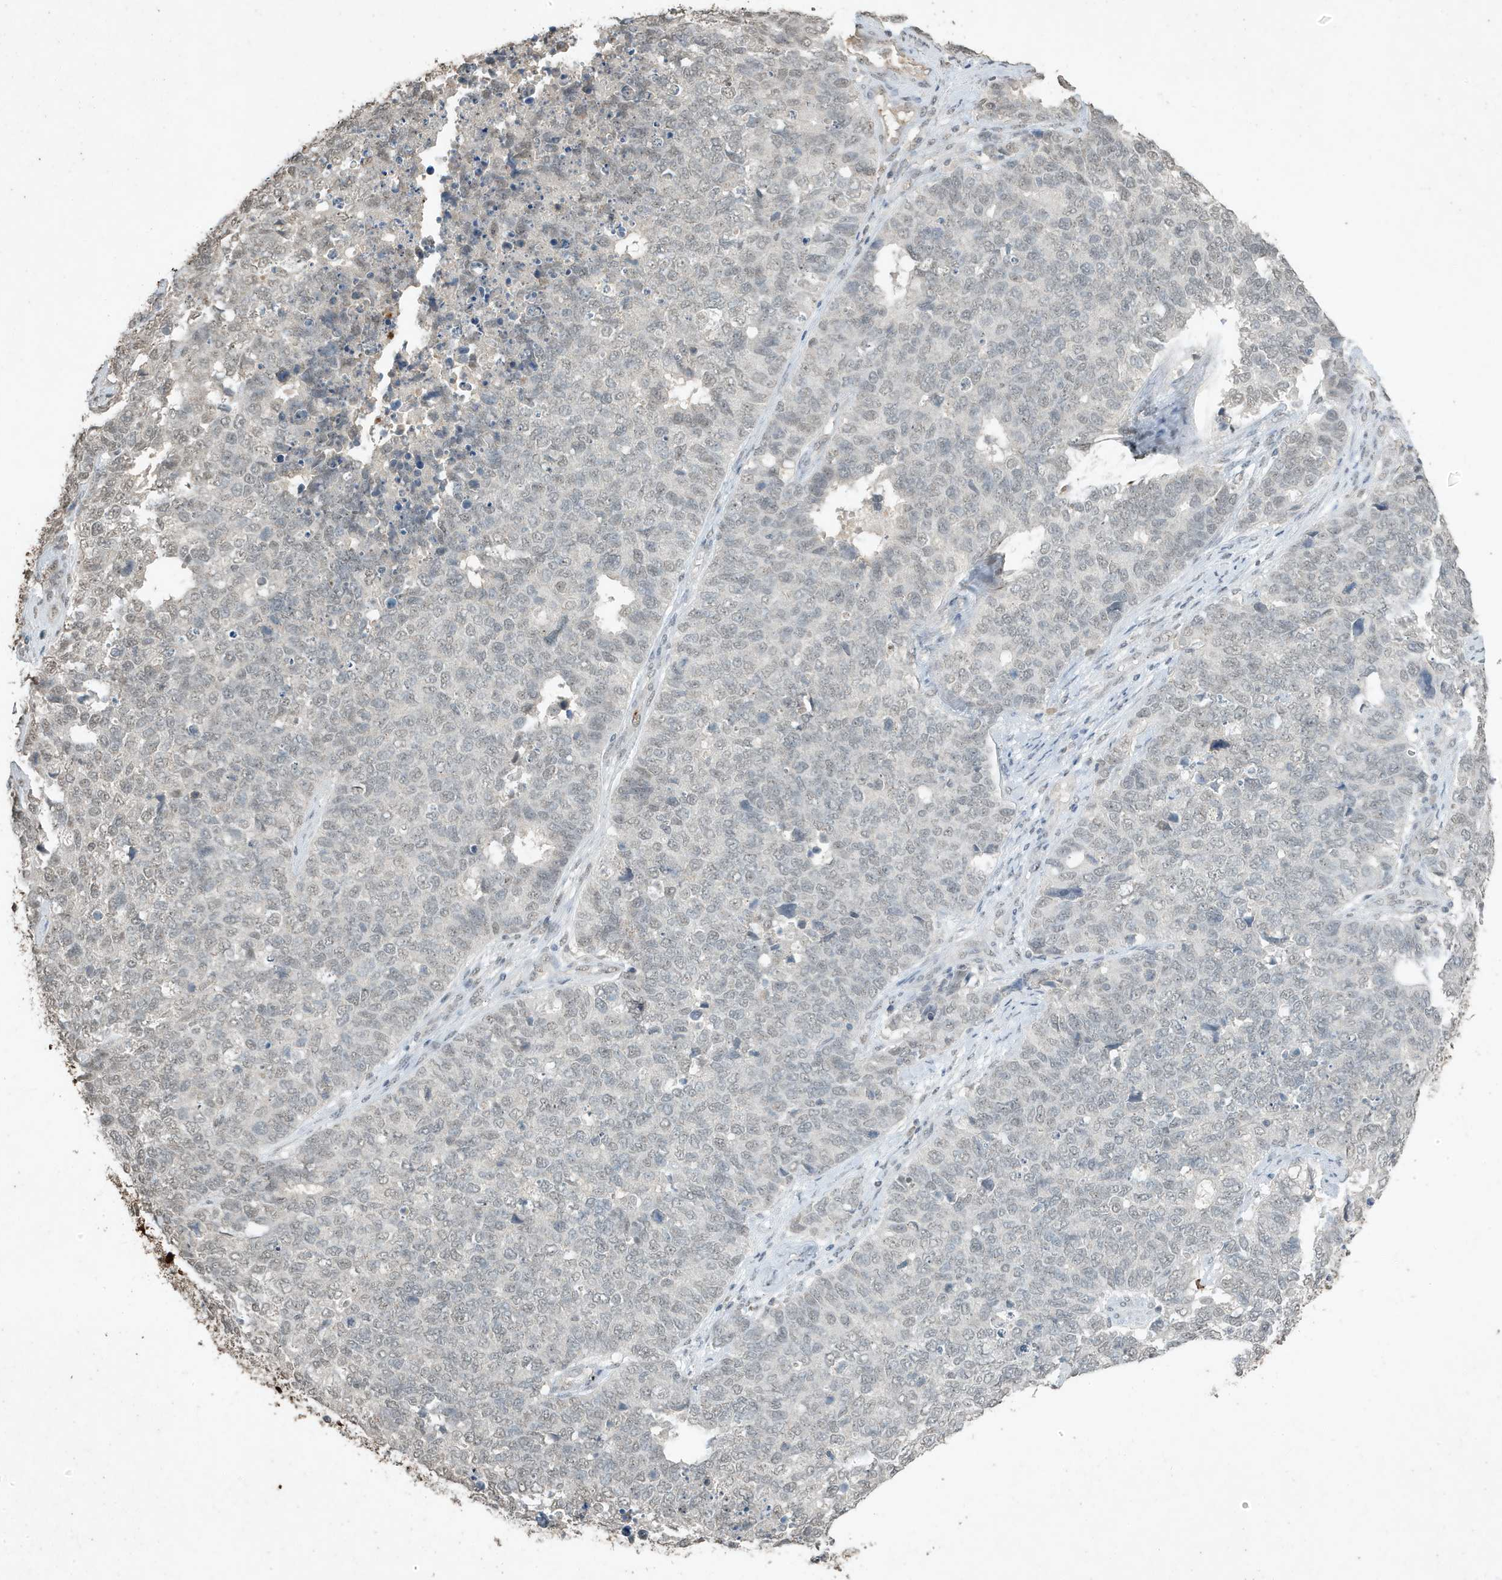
{"staining": {"intensity": "weak", "quantity": "<25%", "location": "nuclear"}, "tissue": "cervical cancer", "cell_type": "Tumor cells", "image_type": "cancer", "snomed": [{"axis": "morphology", "description": "Squamous cell carcinoma, NOS"}, {"axis": "topography", "description": "Cervix"}], "caption": "The histopathology image demonstrates no significant positivity in tumor cells of cervical squamous cell carcinoma.", "gene": "DEFA1", "patient": {"sex": "female", "age": 63}}